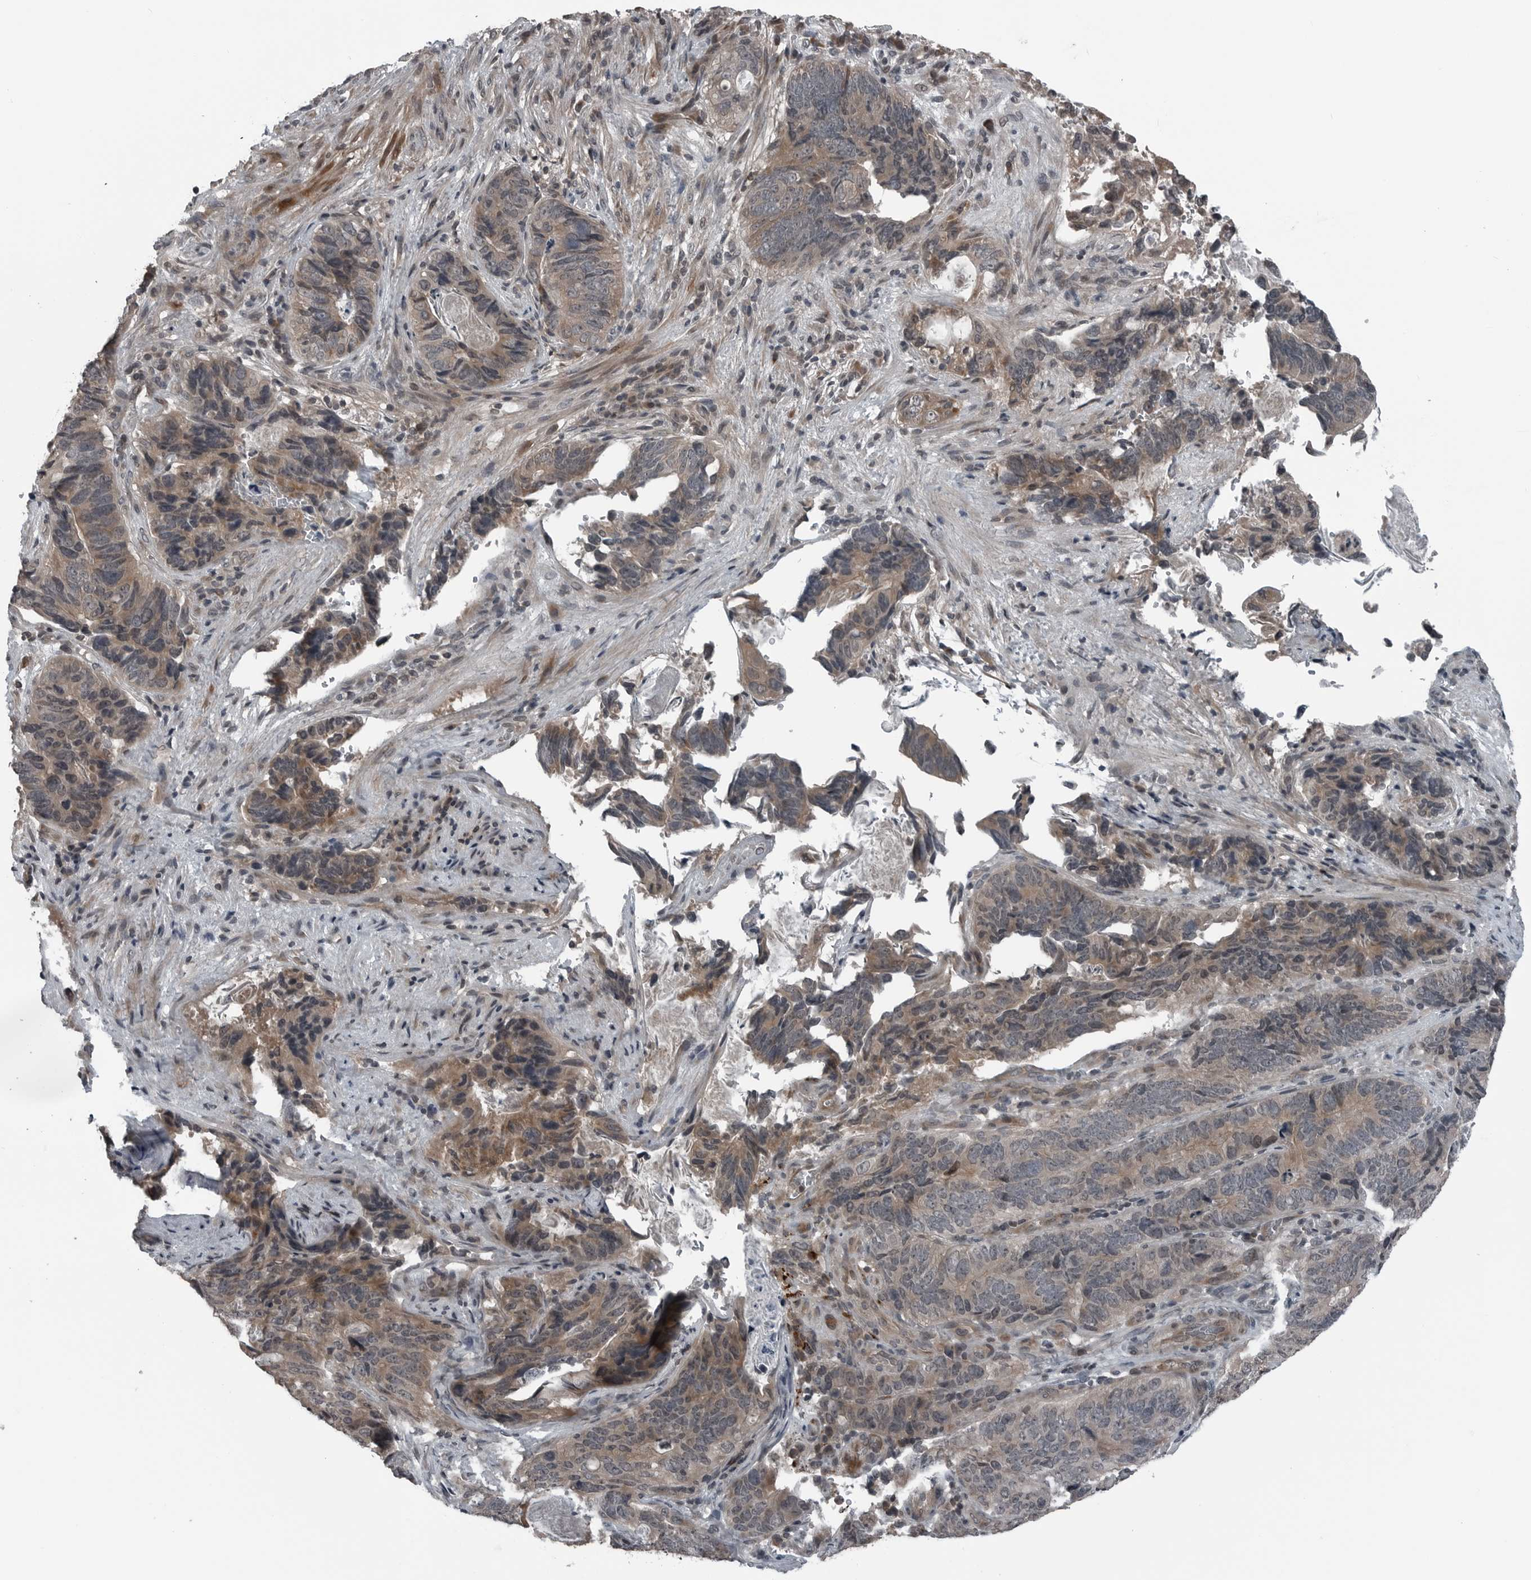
{"staining": {"intensity": "moderate", "quantity": ">75%", "location": "cytoplasmic/membranous"}, "tissue": "stomach cancer", "cell_type": "Tumor cells", "image_type": "cancer", "snomed": [{"axis": "morphology", "description": "Normal tissue, NOS"}, {"axis": "morphology", "description": "Adenocarcinoma, NOS"}, {"axis": "topography", "description": "Stomach"}], "caption": "Protein analysis of stomach cancer (adenocarcinoma) tissue displays moderate cytoplasmic/membranous staining in approximately >75% of tumor cells.", "gene": "GAK", "patient": {"sex": "female", "age": 89}}